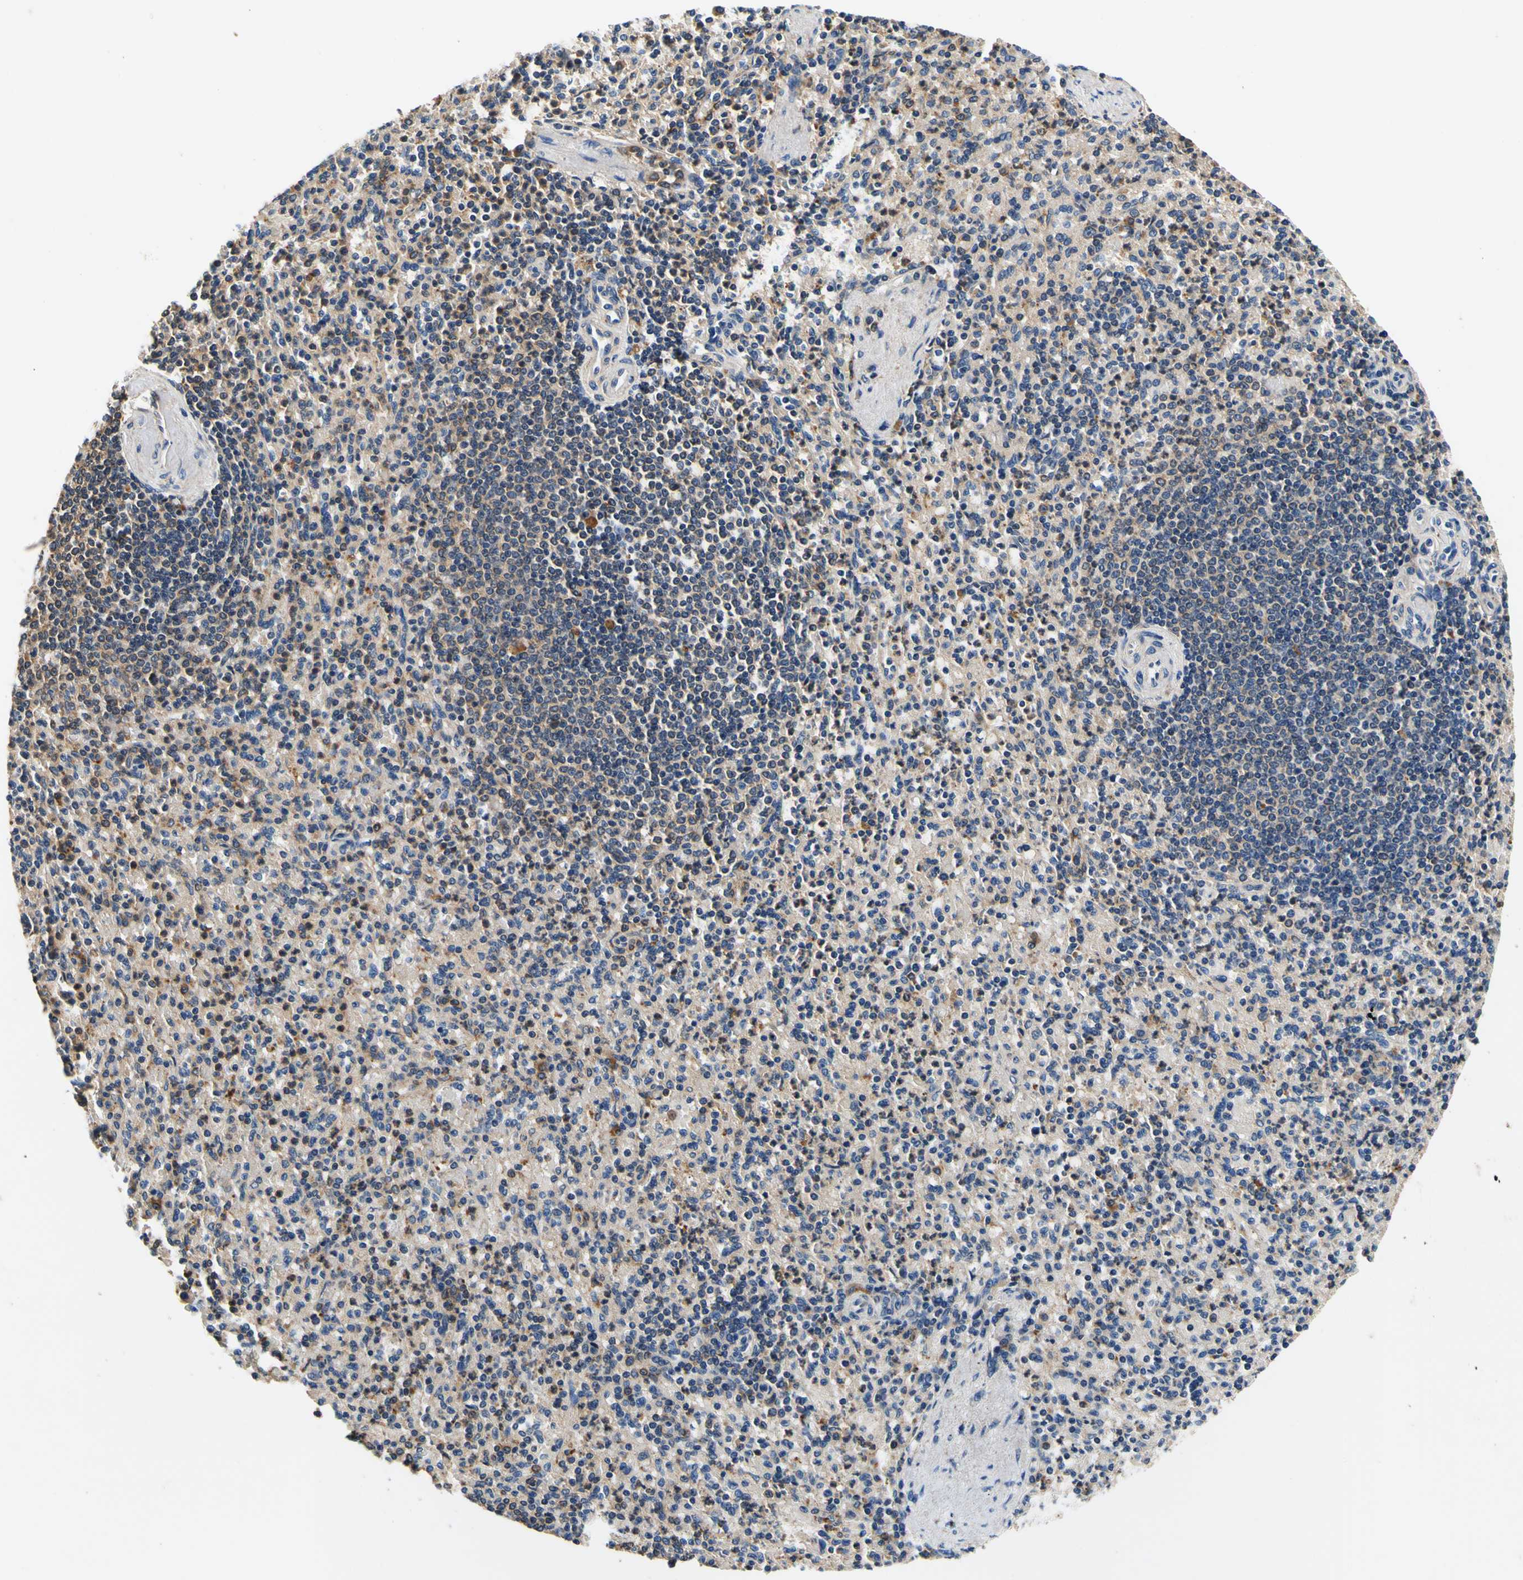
{"staining": {"intensity": "weak", "quantity": "25%-75%", "location": "cytoplasmic/membranous"}, "tissue": "spleen", "cell_type": "Cells in red pulp", "image_type": "normal", "snomed": [{"axis": "morphology", "description": "Normal tissue, NOS"}, {"axis": "topography", "description": "Spleen"}], "caption": "About 25%-75% of cells in red pulp in benign spleen display weak cytoplasmic/membranous protein positivity as visualized by brown immunohistochemical staining.", "gene": "PLA2G4A", "patient": {"sex": "female", "age": 74}}